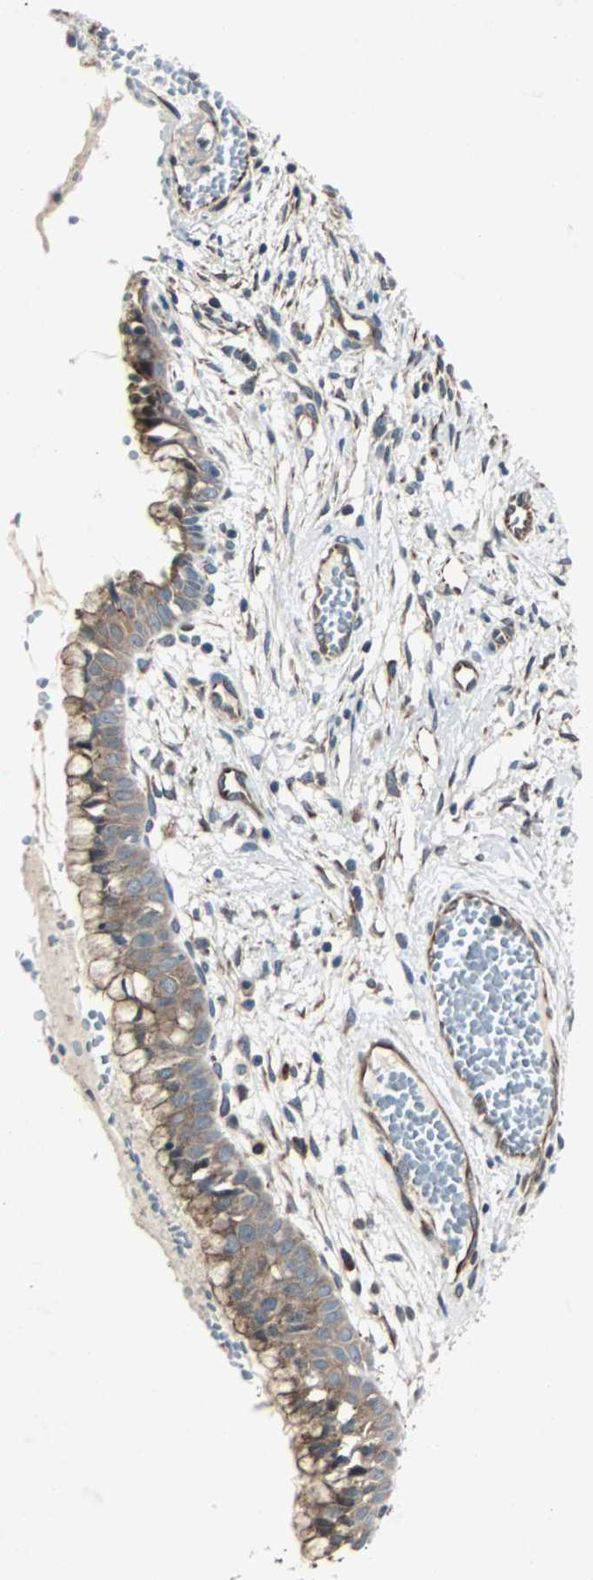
{"staining": {"intensity": "moderate", "quantity": ">75%", "location": "cytoplasmic/membranous"}, "tissue": "cervix", "cell_type": "Glandular cells", "image_type": "normal", "snomed": [{"axis": "morphology", "description": "Normal tissue, NOS"}, {"axis": "topography", "description": "Cervix"}], "caption": "This image demonstrates benign cervix stained with IHC to label a protein in brown. The cytoplasmic/membranous of glandular cells show moderate positivity for the protein. Nuclei are counter-stained blue.", "gene": "CHP1", "patient": {"sex": "female", "age": 39}}